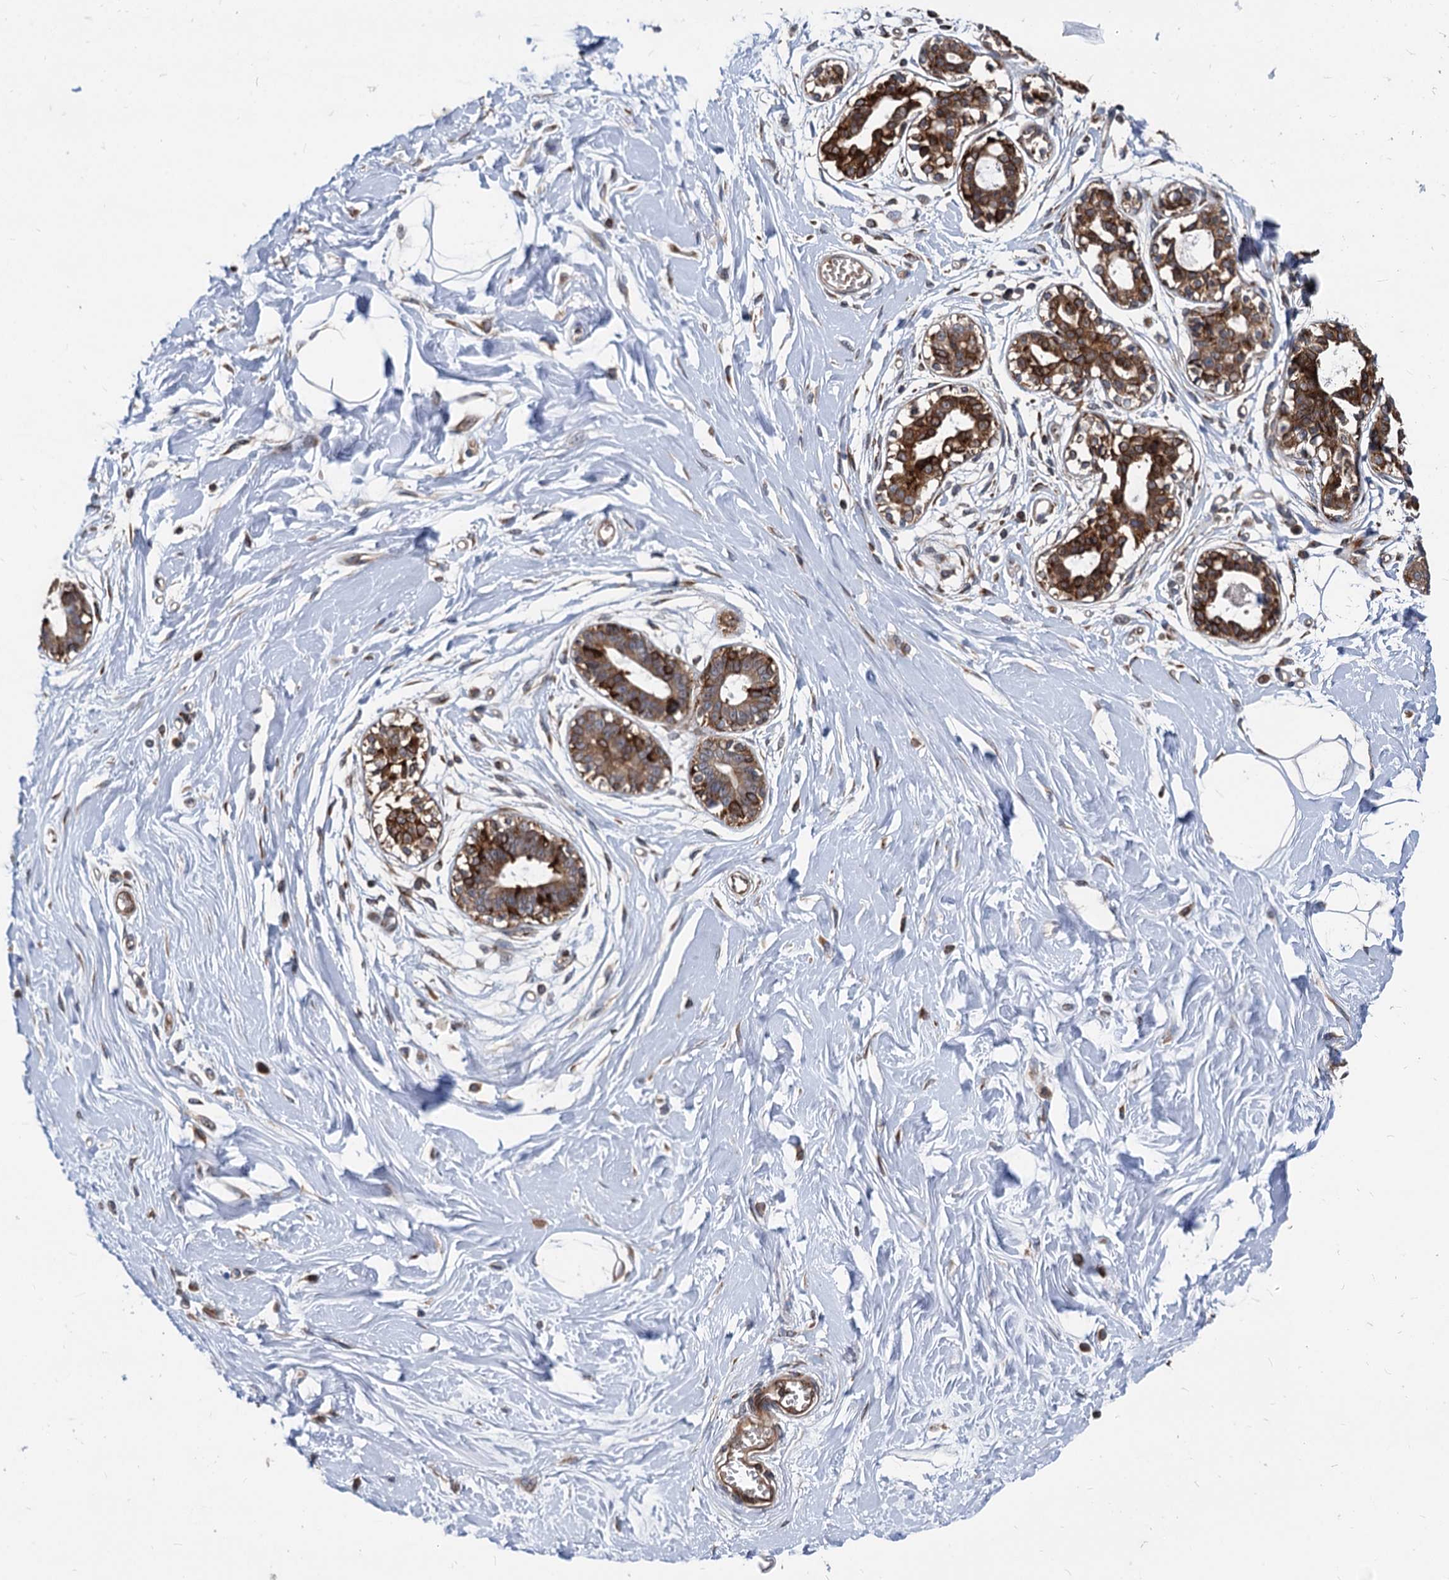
{"staining": {"intensity": "negative", "quantity": "none", "location": "none"}, "tissue": "breast", "cell_type": "Adipocytes", "image_type": "normal", "snomed": [{"axis": "morphology", "description": "Normal tissue, NOS"}, {"axis": "topography", "description": "Breast"}], "caption": "This is a image of immunohistochemistry staining of benign breast, which shows no positivity in adipocytes. Nuclei are stained in blue.", "gene": "STIM1", "patient": {"sex": "female", "age": 45}}